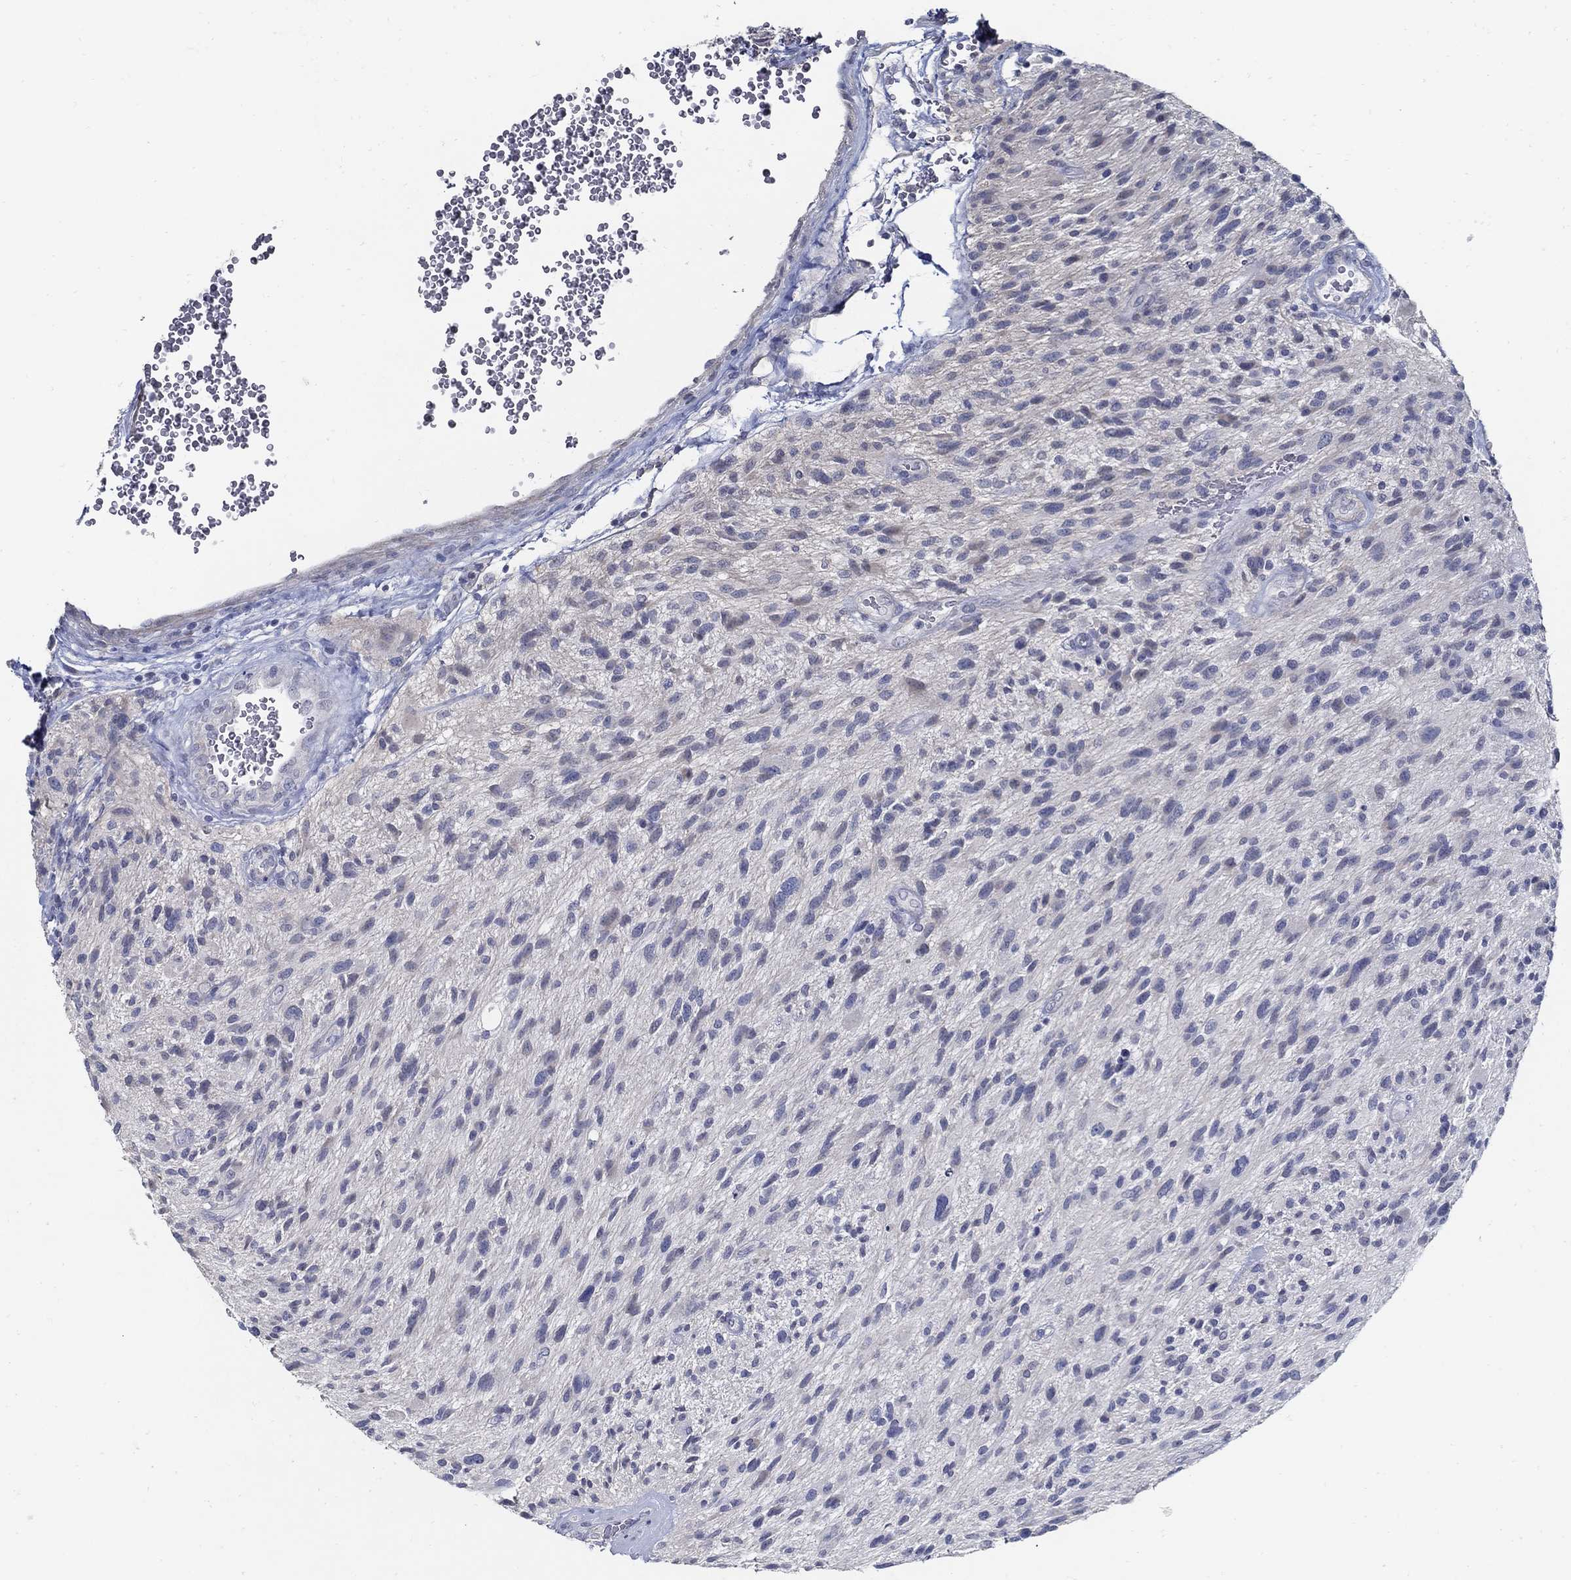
{"staining": {"intensity": "negative", "quantity": "none", "location": "none"}, "tissue": "glioma", "cell_type": "Tumor cells", "image_type": "cancer", "snomed": [{"axis": "morphology", "description": "Glioma, malignant, High grade"}, {"axis": "topography", "description": "Brain"}], "caption": "DAB immunohistochemical staining of malignant glioma (high-grade) exhibits no significant positivity in tumor cells.", "gene": "USP29", "patient": {"sex": "male", "age": 47}}